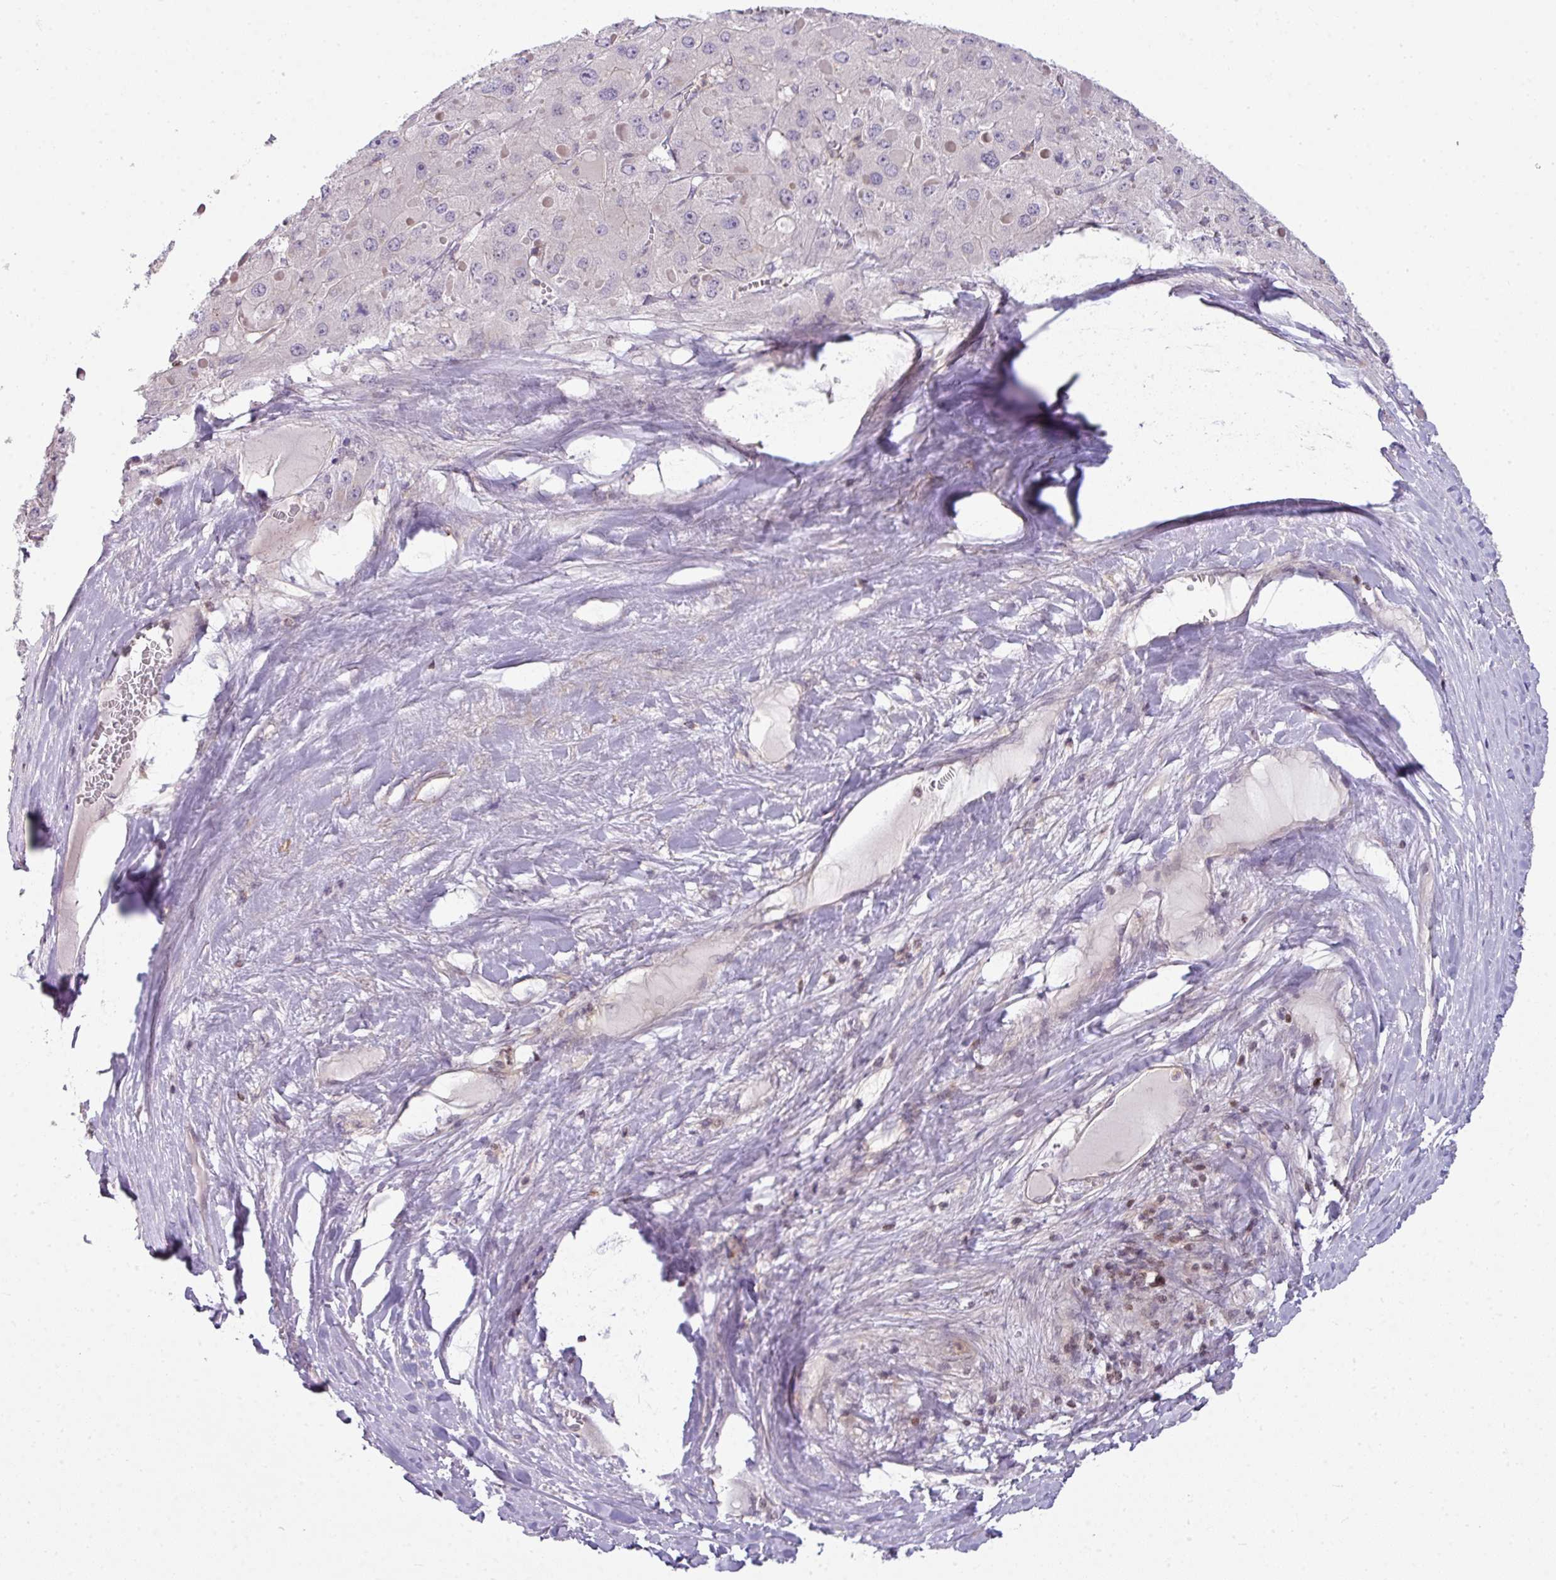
{"staining": {"intensity": "negative", "quantity": "none", "location": "none"}, "tissue": "liver cancer", "cell_type": "Tumor cells", "image_type": "cancer", "snomed": [{"axis": "morphology", "description": "Carcinoma, Hepatocellular, NOS"}, {"axis": "topography", "description": "Liver"}], "caption": "A micrograph of liver hepatocellular carcinoma stained for a protein displays no brown staining in tumor cells.", "gene": "STAT5A", "patient": {"sex": "female", "age": 73}}